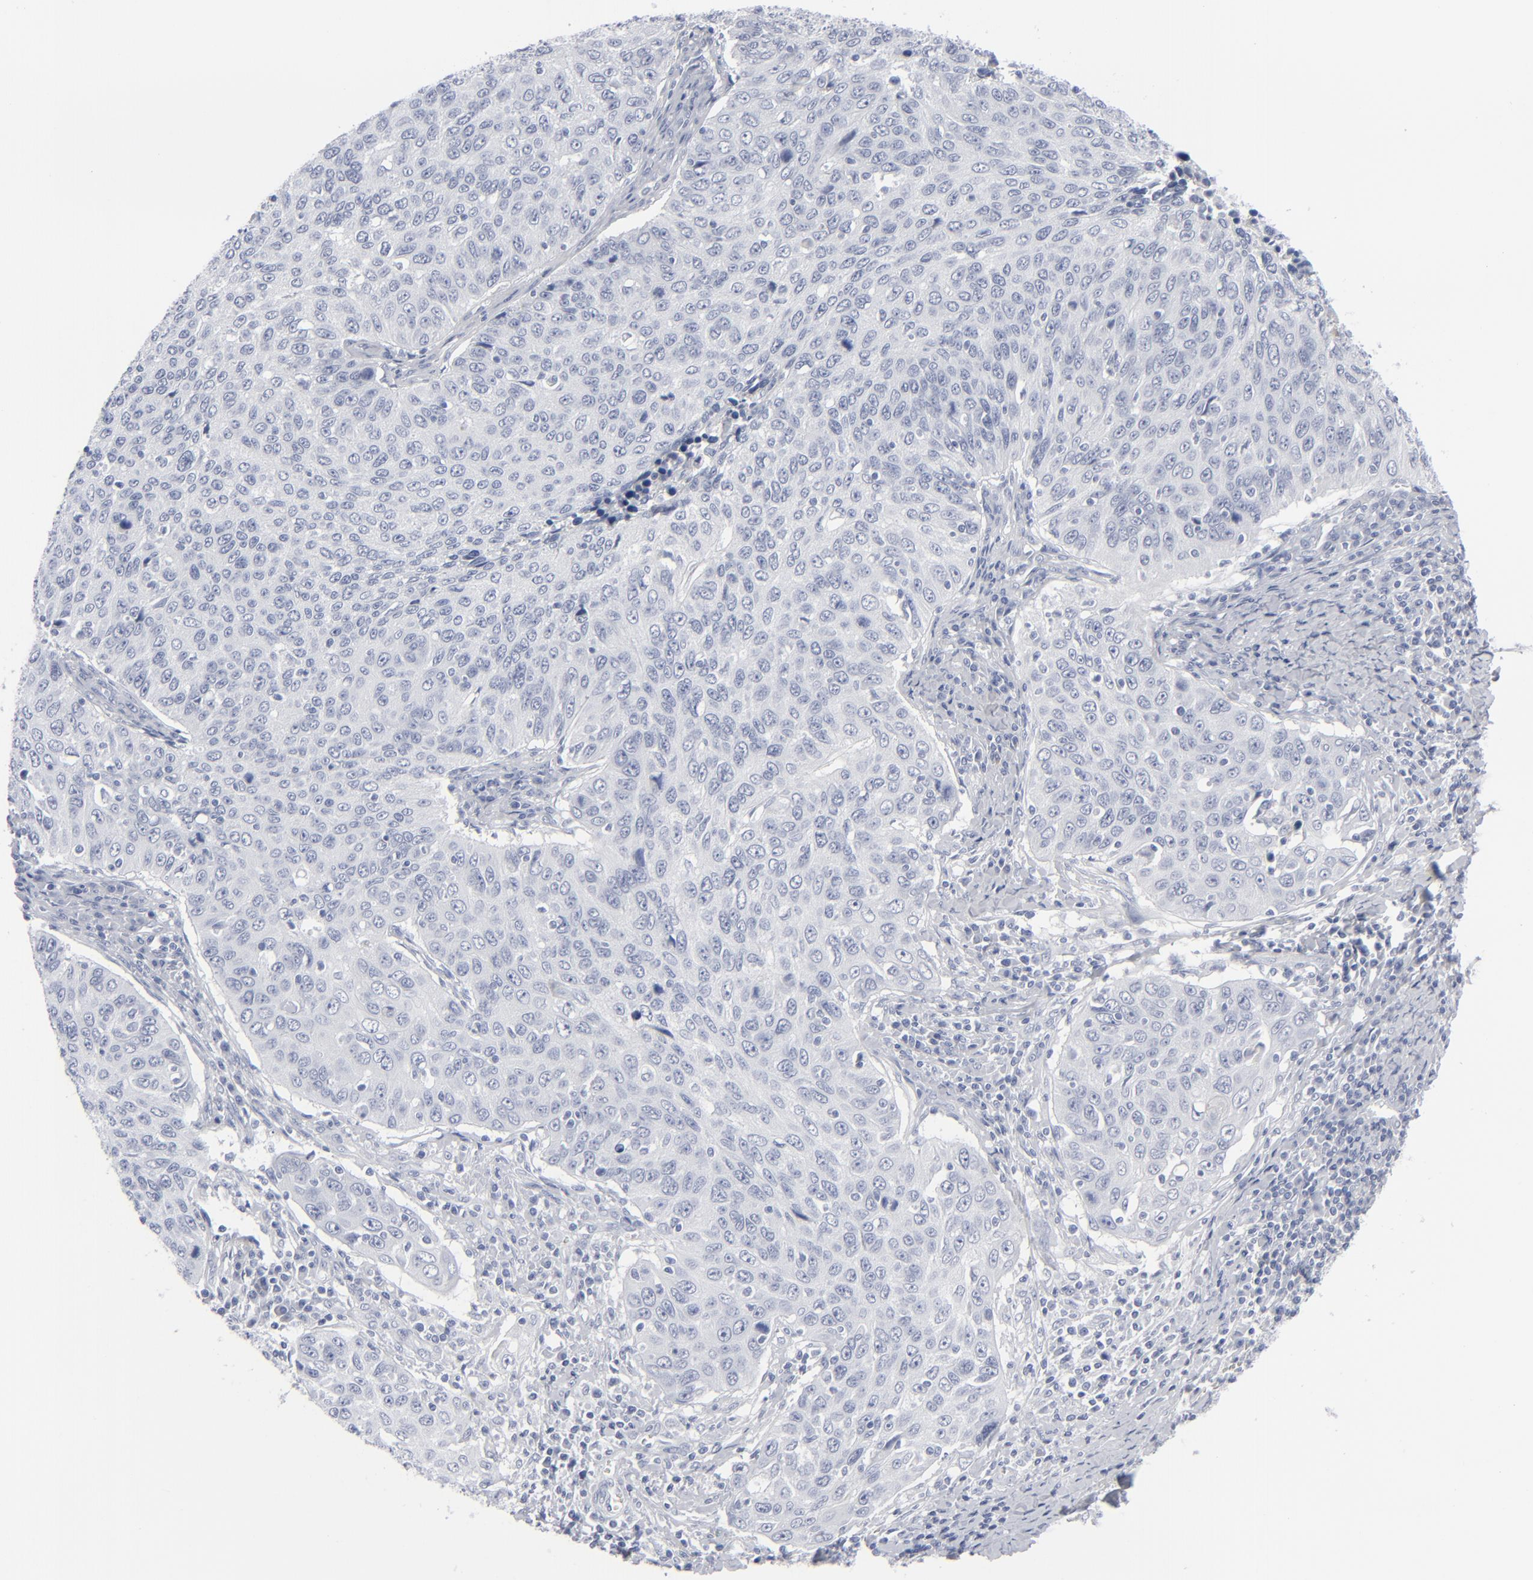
{"staining": {"intensity": "negative", "quantity": "none", "location": "none"}, "tissue": "cervical cancer", "cell_type": "Tumor cells", "image_type": "cancer", "snomed": [{"axis": "morphology", "description": "Squamous cell carcinoma, NOS"}, {"axis": "topography", "description": "Cervix"}], "caption": "This is a histopathology image of IHC staining of squamous cell carcinoma (cervical), which shows no staining in tumor cells.", "gene": "MSLN", "patient": {"sex": "female", "age": 53}}